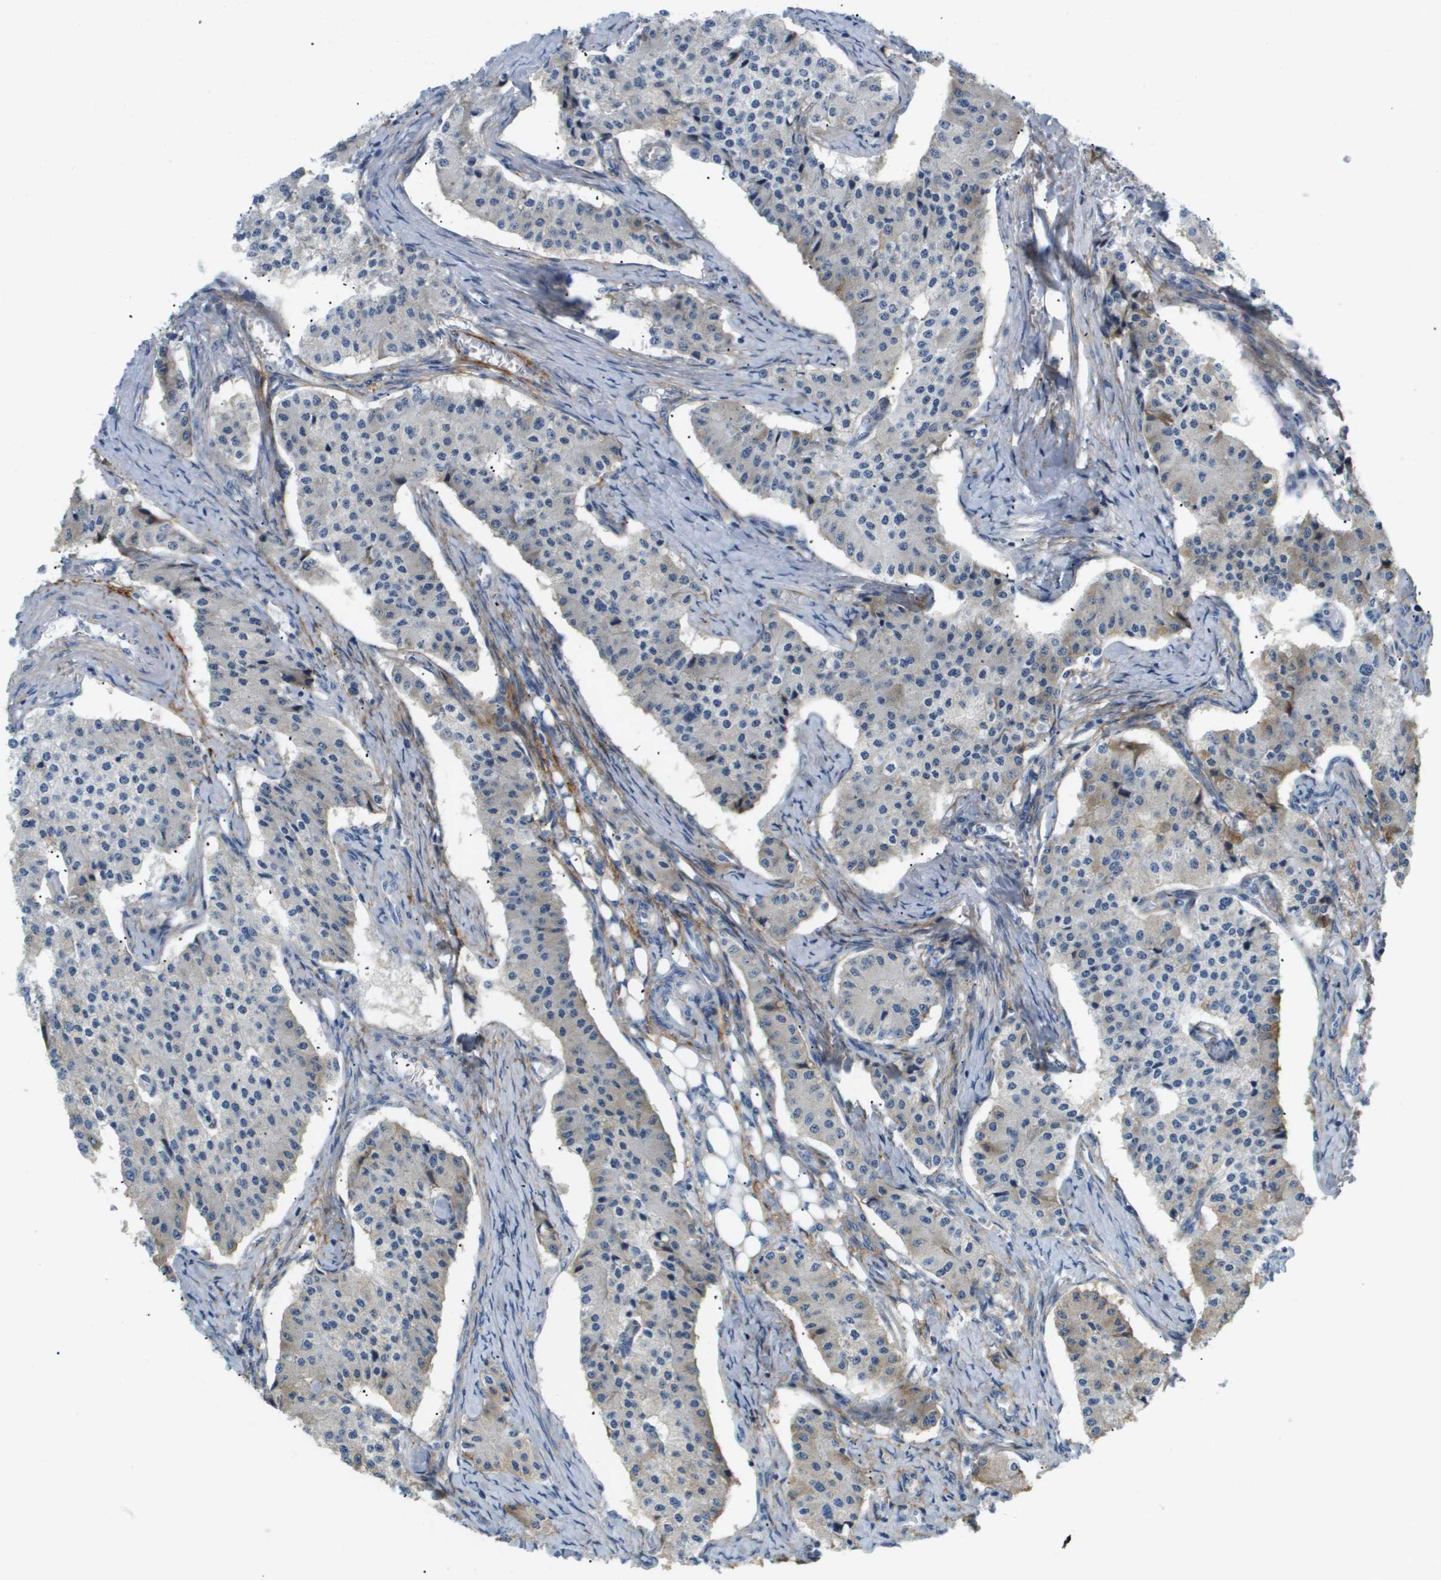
{"staining": {"intensity": "weak", "quantity": "<25%", "location": "cytoplasmic/membranous"}, "tissue": "carcinoid", "cell_type": "Tumor cells", "image_type": "cancer", "snomed": [{"axis": "morphology", "description": "Carcinoid, malignant, NOS"}, {"axis": "topography", "description": "Colon"}], "caption": "IHC image of neoplastic tissue: human malignant carcinoid stained with DAB demonstrates no significant protein positivity in tumor cells.", "gene": "OTUD5", "patient": {"sex": "female", "age": 52}}